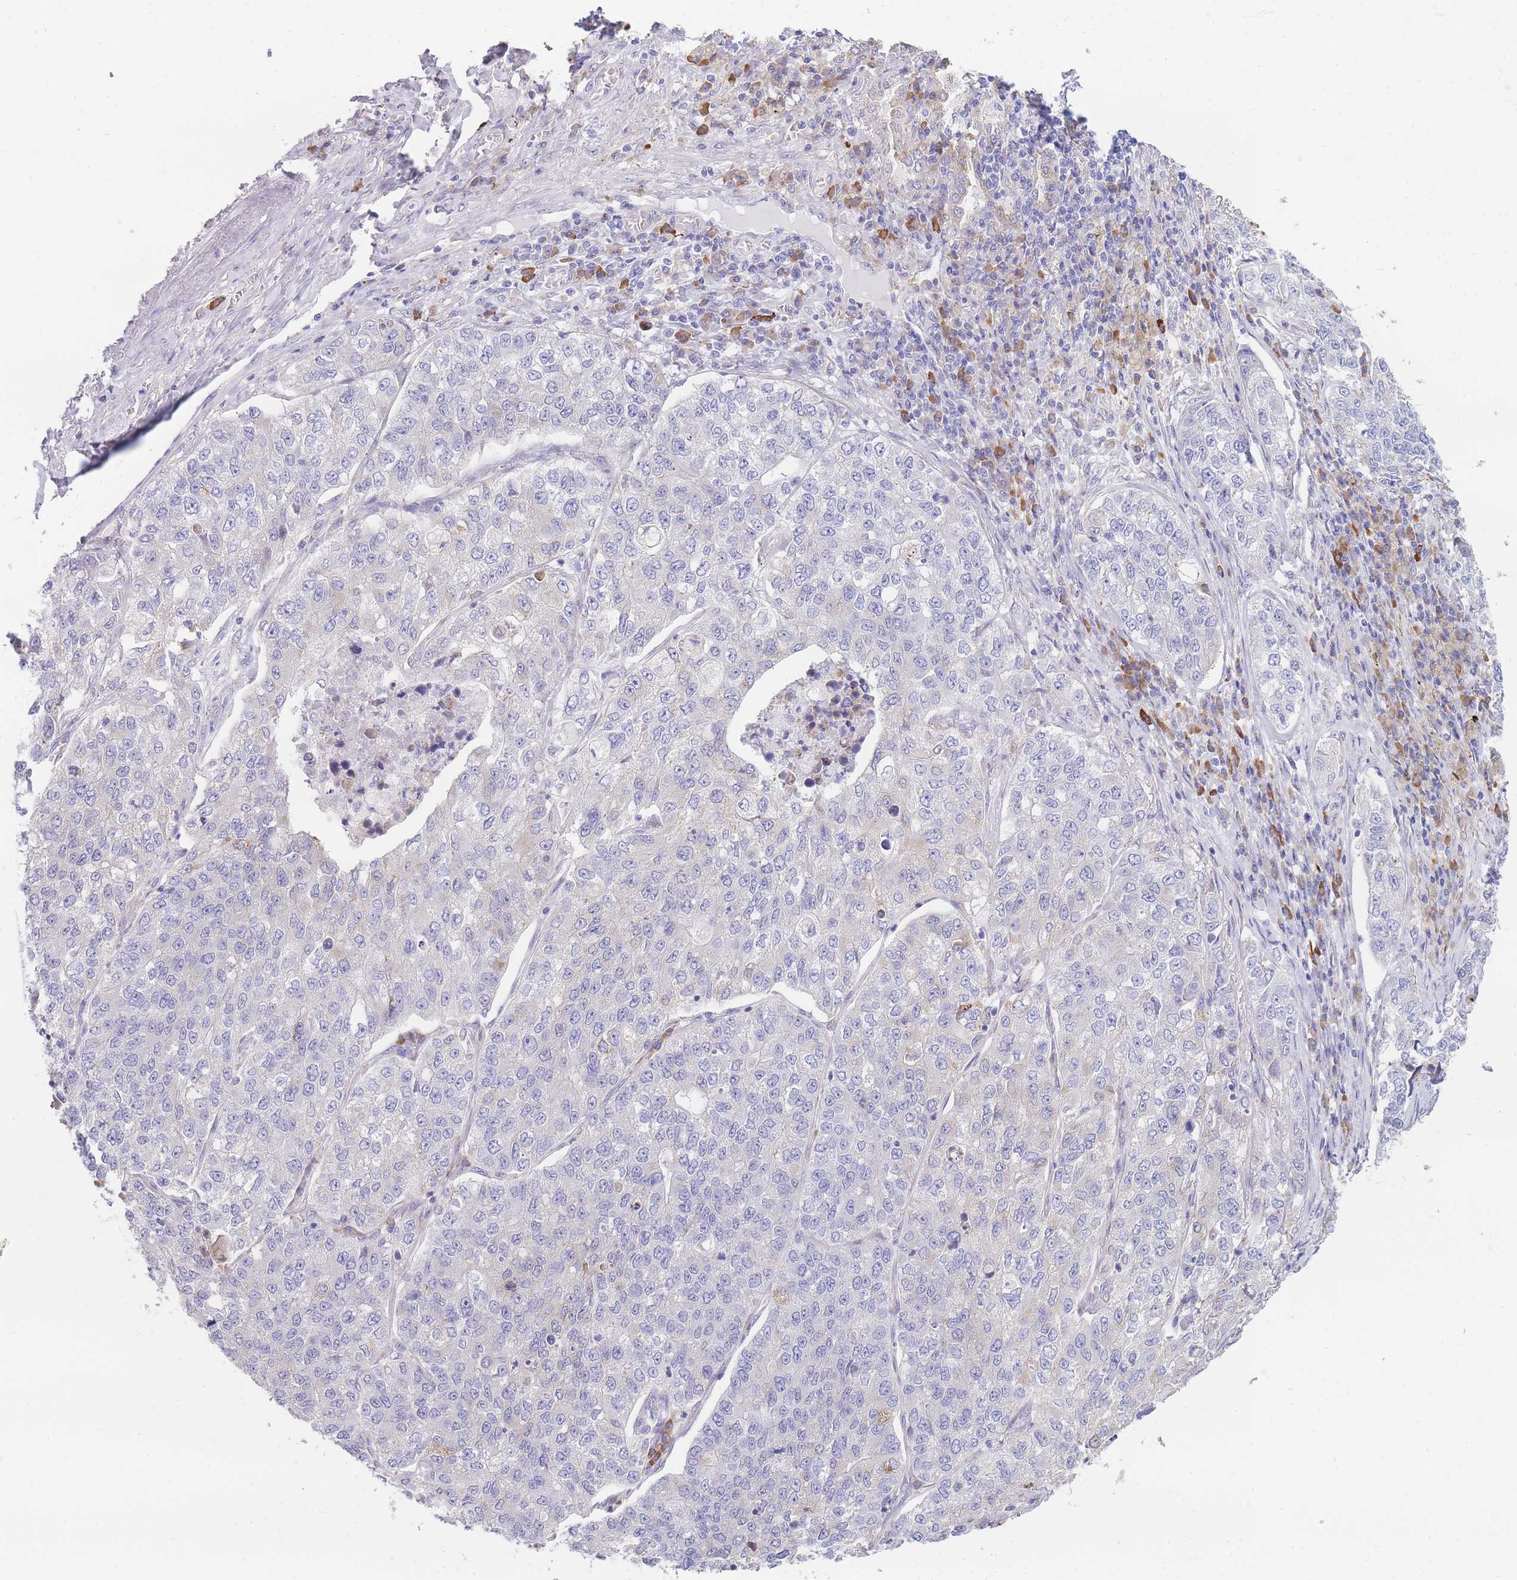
{"staining": {"intensity": "negative", "quantity": "none", "location": "none"}, "tissue": "lung cancer", "cell_type": "Tumor cells", "image_type": "cancer", "snomed": [{"axis": "morphology", "description": "Adenocarcinoma, NOS"}, {"axis": "topography", "description": "Lung"}], "caption": "An immunohistochemistry (IHC) image of lung adenocarcinoma is shown. There is no staining in tumor cells of lung adenocarcinoma.", "gene": "XKR8", "patient": {"sex": "male", "age": 49}}